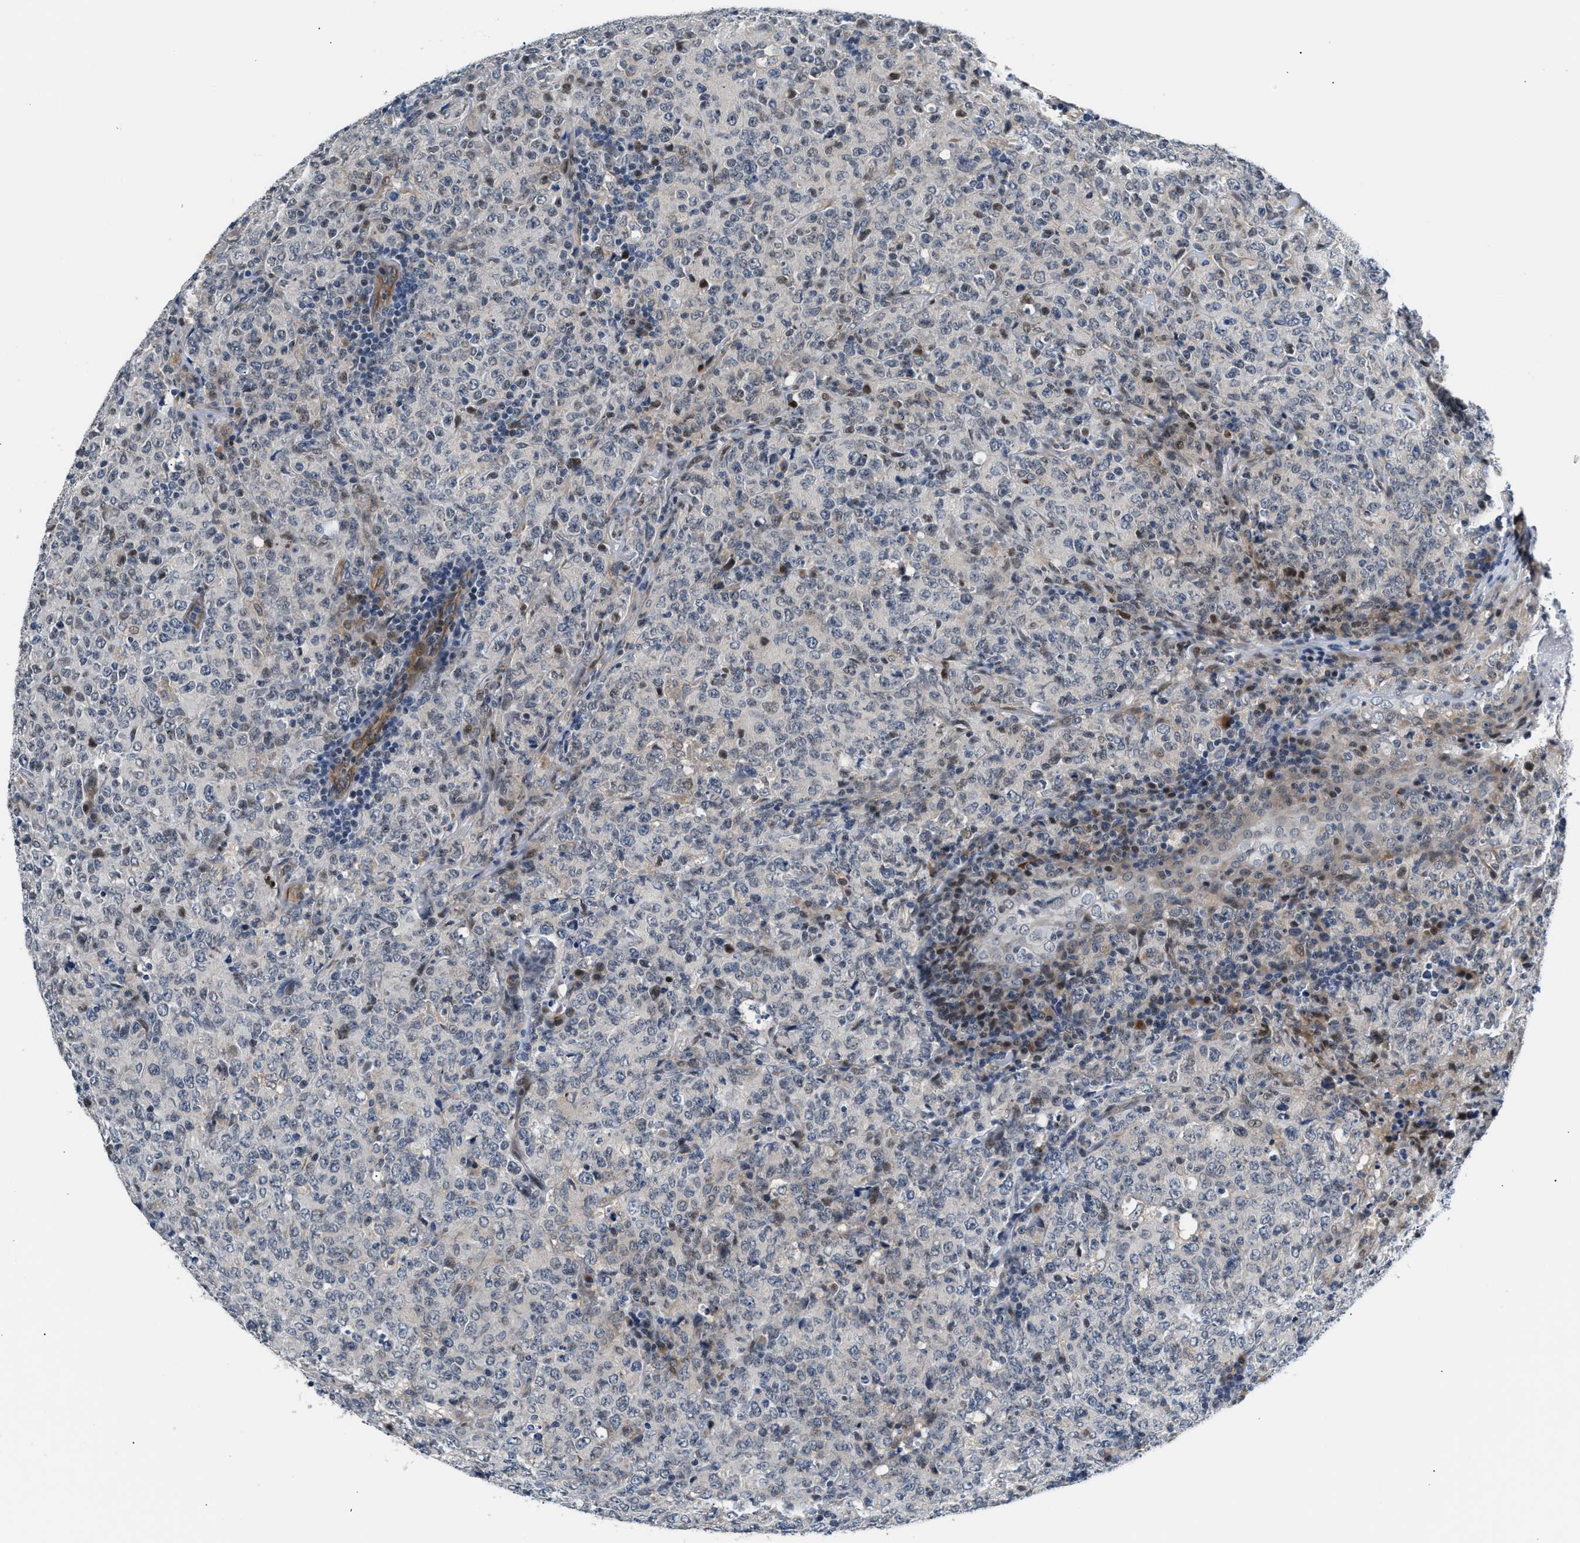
{"staining": {"intensity": "weak", "quantity": "<25%", "location": "nuclear"}, "tissue": "lymphoma", "cell_type": "Tumor cells", "image_type": "cancer", "snomed": [{"axis": "morphology", "description": "Malignant lymphoma, non-Hodgkin's type, High grade"}, {"axis": "topography", "description": "Tonsil"}], "caption": "A high-resolution micrograph shows IHC staining of malignant lymphoma, non-Hodgkin's type (high-grade), which demonstrates no significant expression in tumor cells. The staining is performed using DAB (3,3'-diaminobenzidine) brown chromogen with nuclei counter-stained in using hematoxylin.", "gene": "PPM1H", "patient": {"sex": "female", "age": 36}}